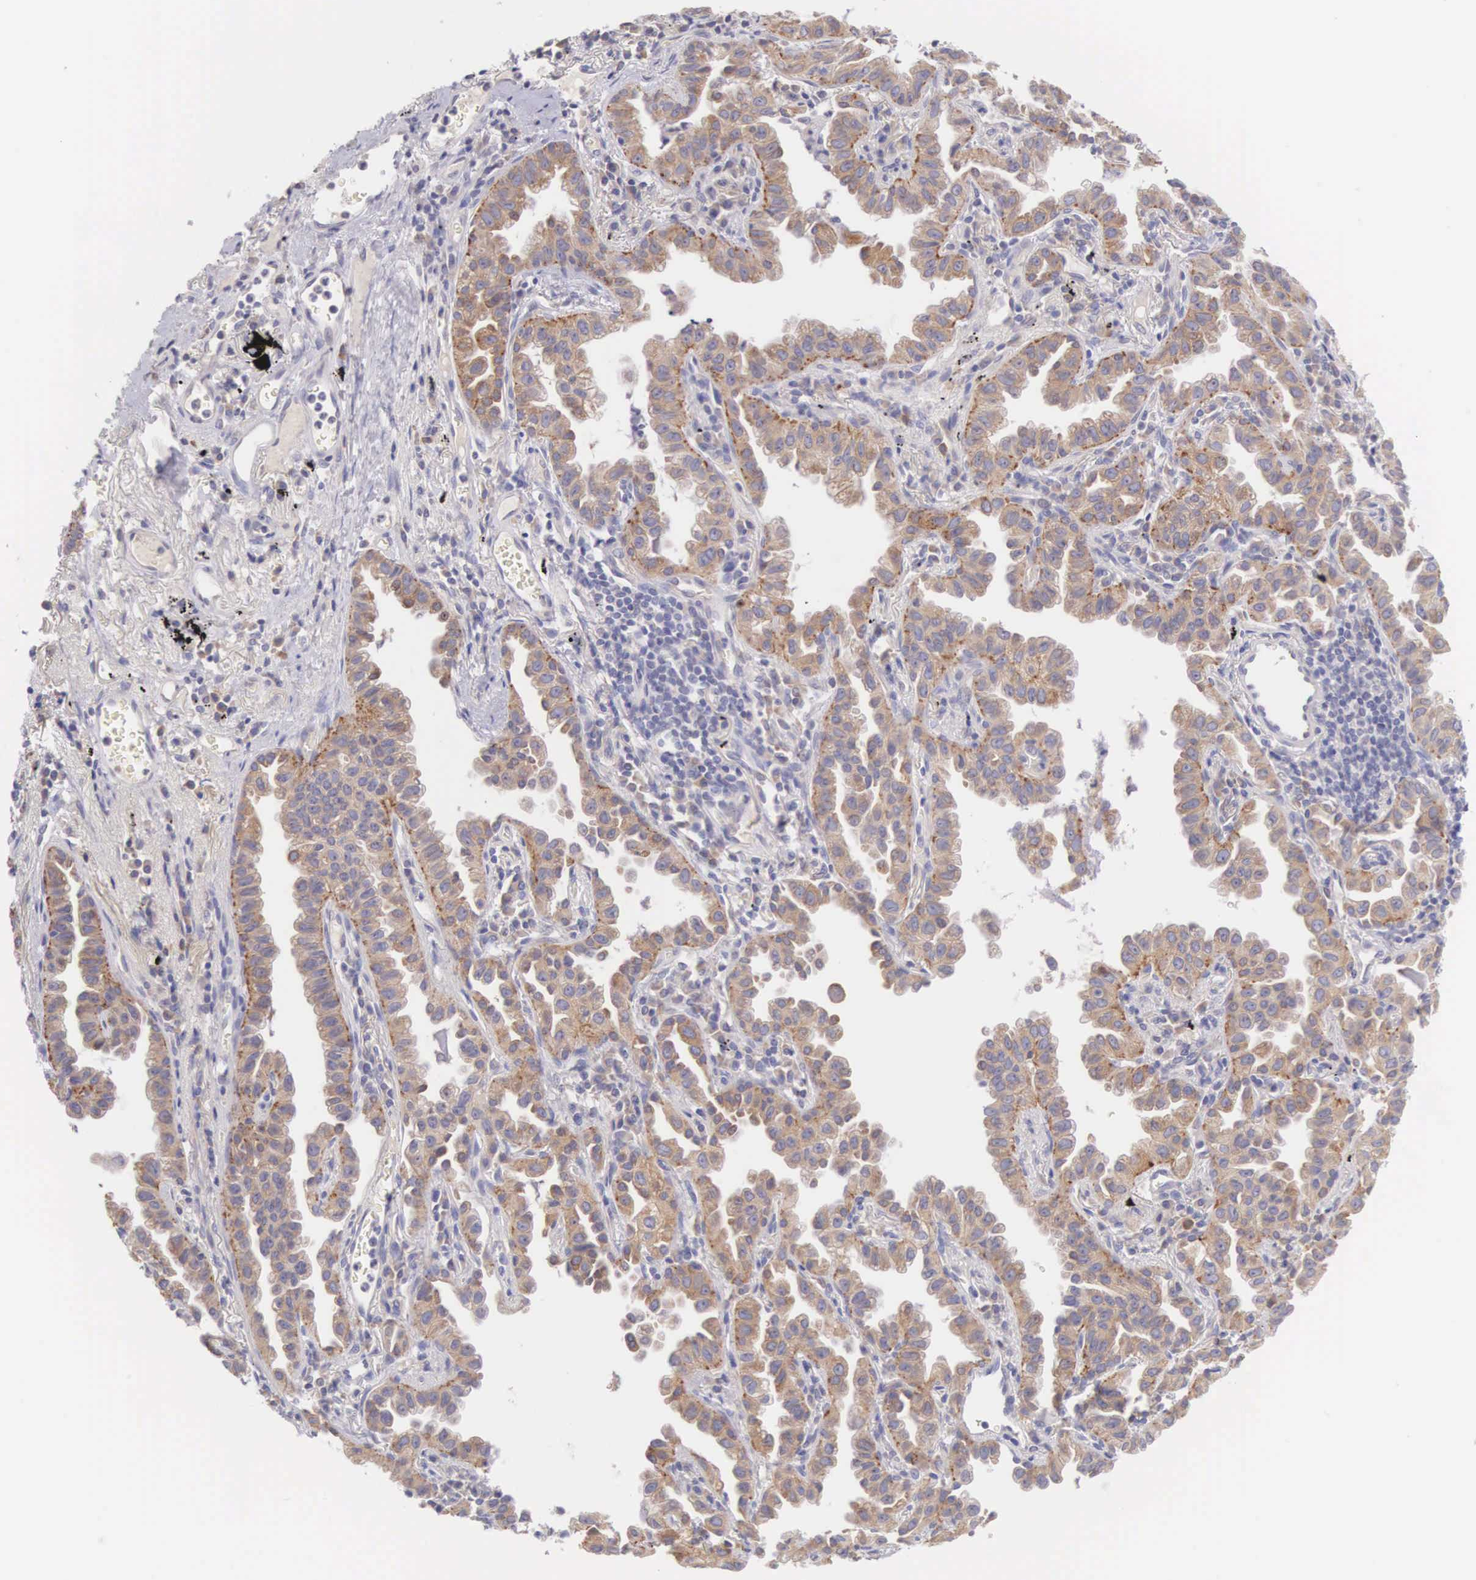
{"staining": {"intensity": "weak", "quantity": ">75%", "location": "cytoplasmic/membranous"}, "tissue": "lung cancer", "cell_type": "Tumor cells", "image_type": "cancer", "snomed": [{"axis": "morphology", "description": "Adenocarcinoma, NOS"}, {"axis": "topography", "description": "Lung"}], "caption": "Protein positivity by IHC demonstrates weak cytoplasmic/membranous staining in approximately >75% of tumor cells in adenocarcinoma (lung).", "gene": "NSDHL", "patient": {"sex": "female", "age": 50}}